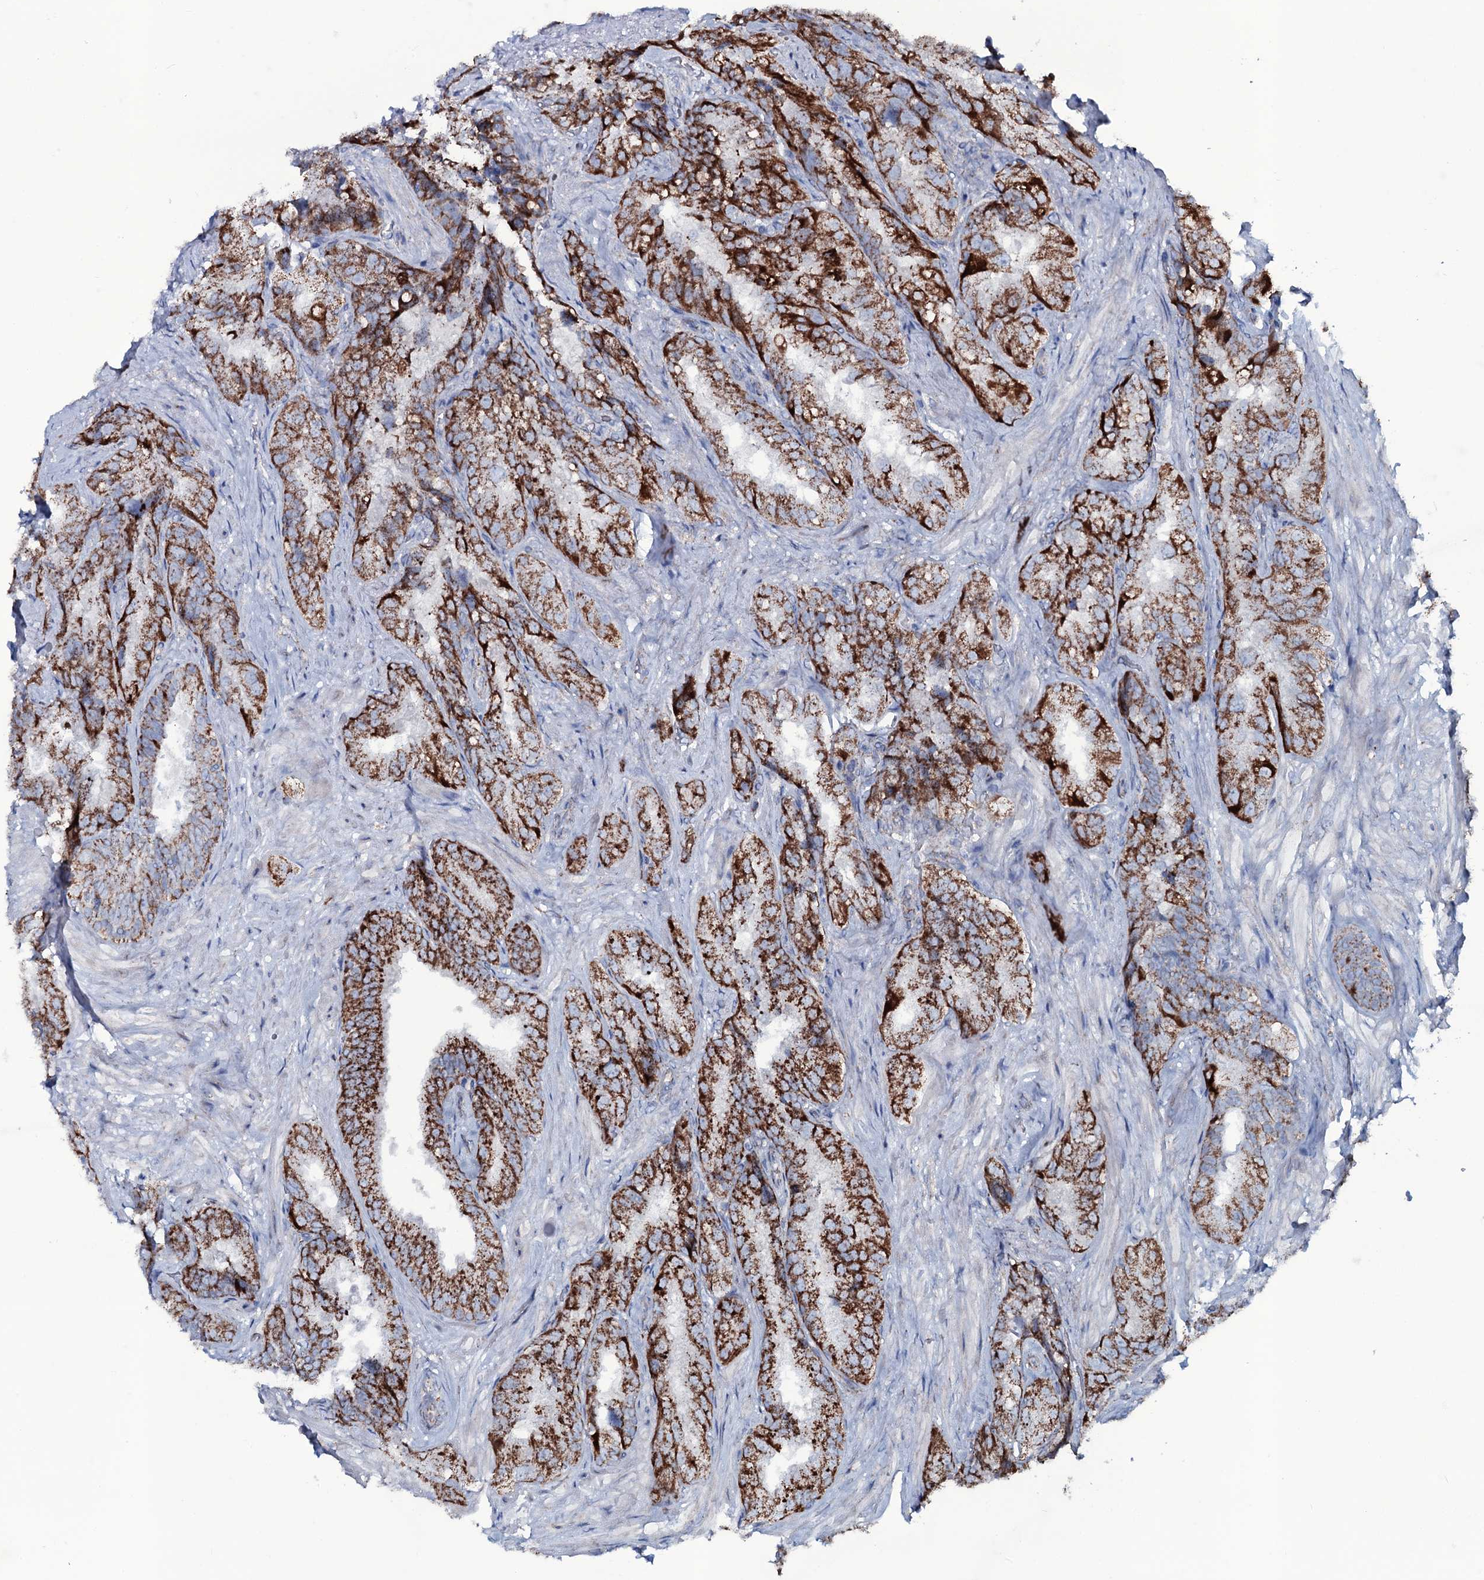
{"staining": {"intensity": "strong", "quantity": ">75%", "location": "cytoplasmic/membranous"}, "tissue": "seminal vesicle", "cell_type": "Glandular cells", "image_type": "normal", "snomed": [{"axis": "morphology", "description": "Normal tissue, NOS"}, {"axis": "topography", "description": "Prostate and seminal vesicle, NOS"}, {"axis": "topography", "description": "Prostate"}, {"axis": "topography", "description": "Seminal veicle"}], "caption": "Glandular cells exhibit high levels of strong cytoplasmic/membranous expression in about >75% of cells in benign human seminal vesicle.", "gene": "MRPS35", "patient": {"sex": "male", "age": 67}}